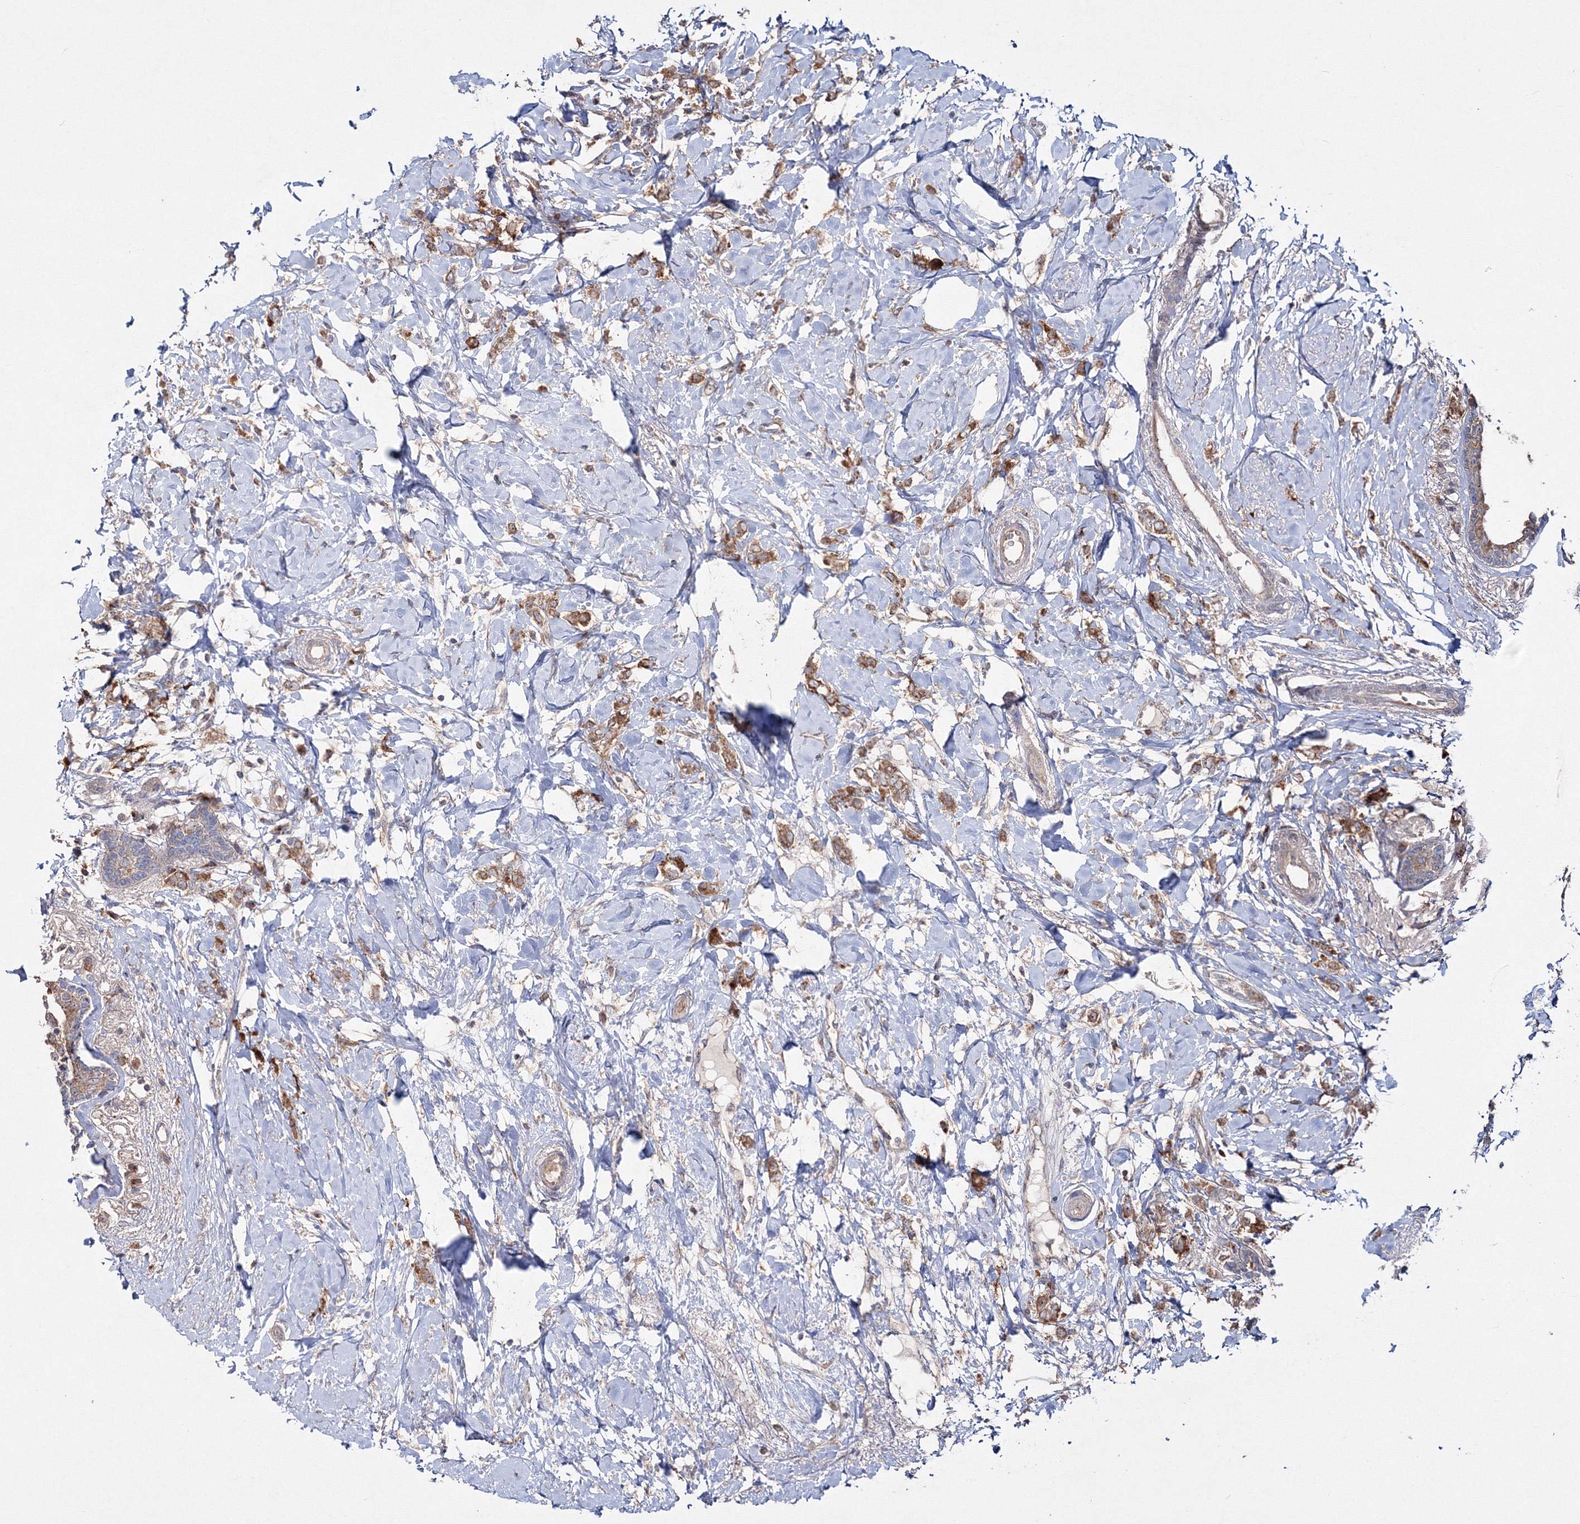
{"staining": {"intensity": "moderate", "quantity": ">75%", "location": "cytoplasmic/membranous"}, "tissue": "breast cancer", "cell_type": "Tumor cells", "image_type": "cancer", "snomed": [{"axis": "morphology", "description": "Normal tissue, NOS"}, {"axis": "morphology", "description": "Lobular carcinoma"}, {"axis": "topography", "description": "Breast"}], "caption": "IHC (DAB) staining of breast cancer (lobular carcinoma) reveals moderate cytoplasmic/membranous protein staining in about >75% of tumor cells. (DAB = brown stain, brightfield microscopy at high magnification).", "gene": "PEX13", "patient": {"sex": "female", "age": 47}}